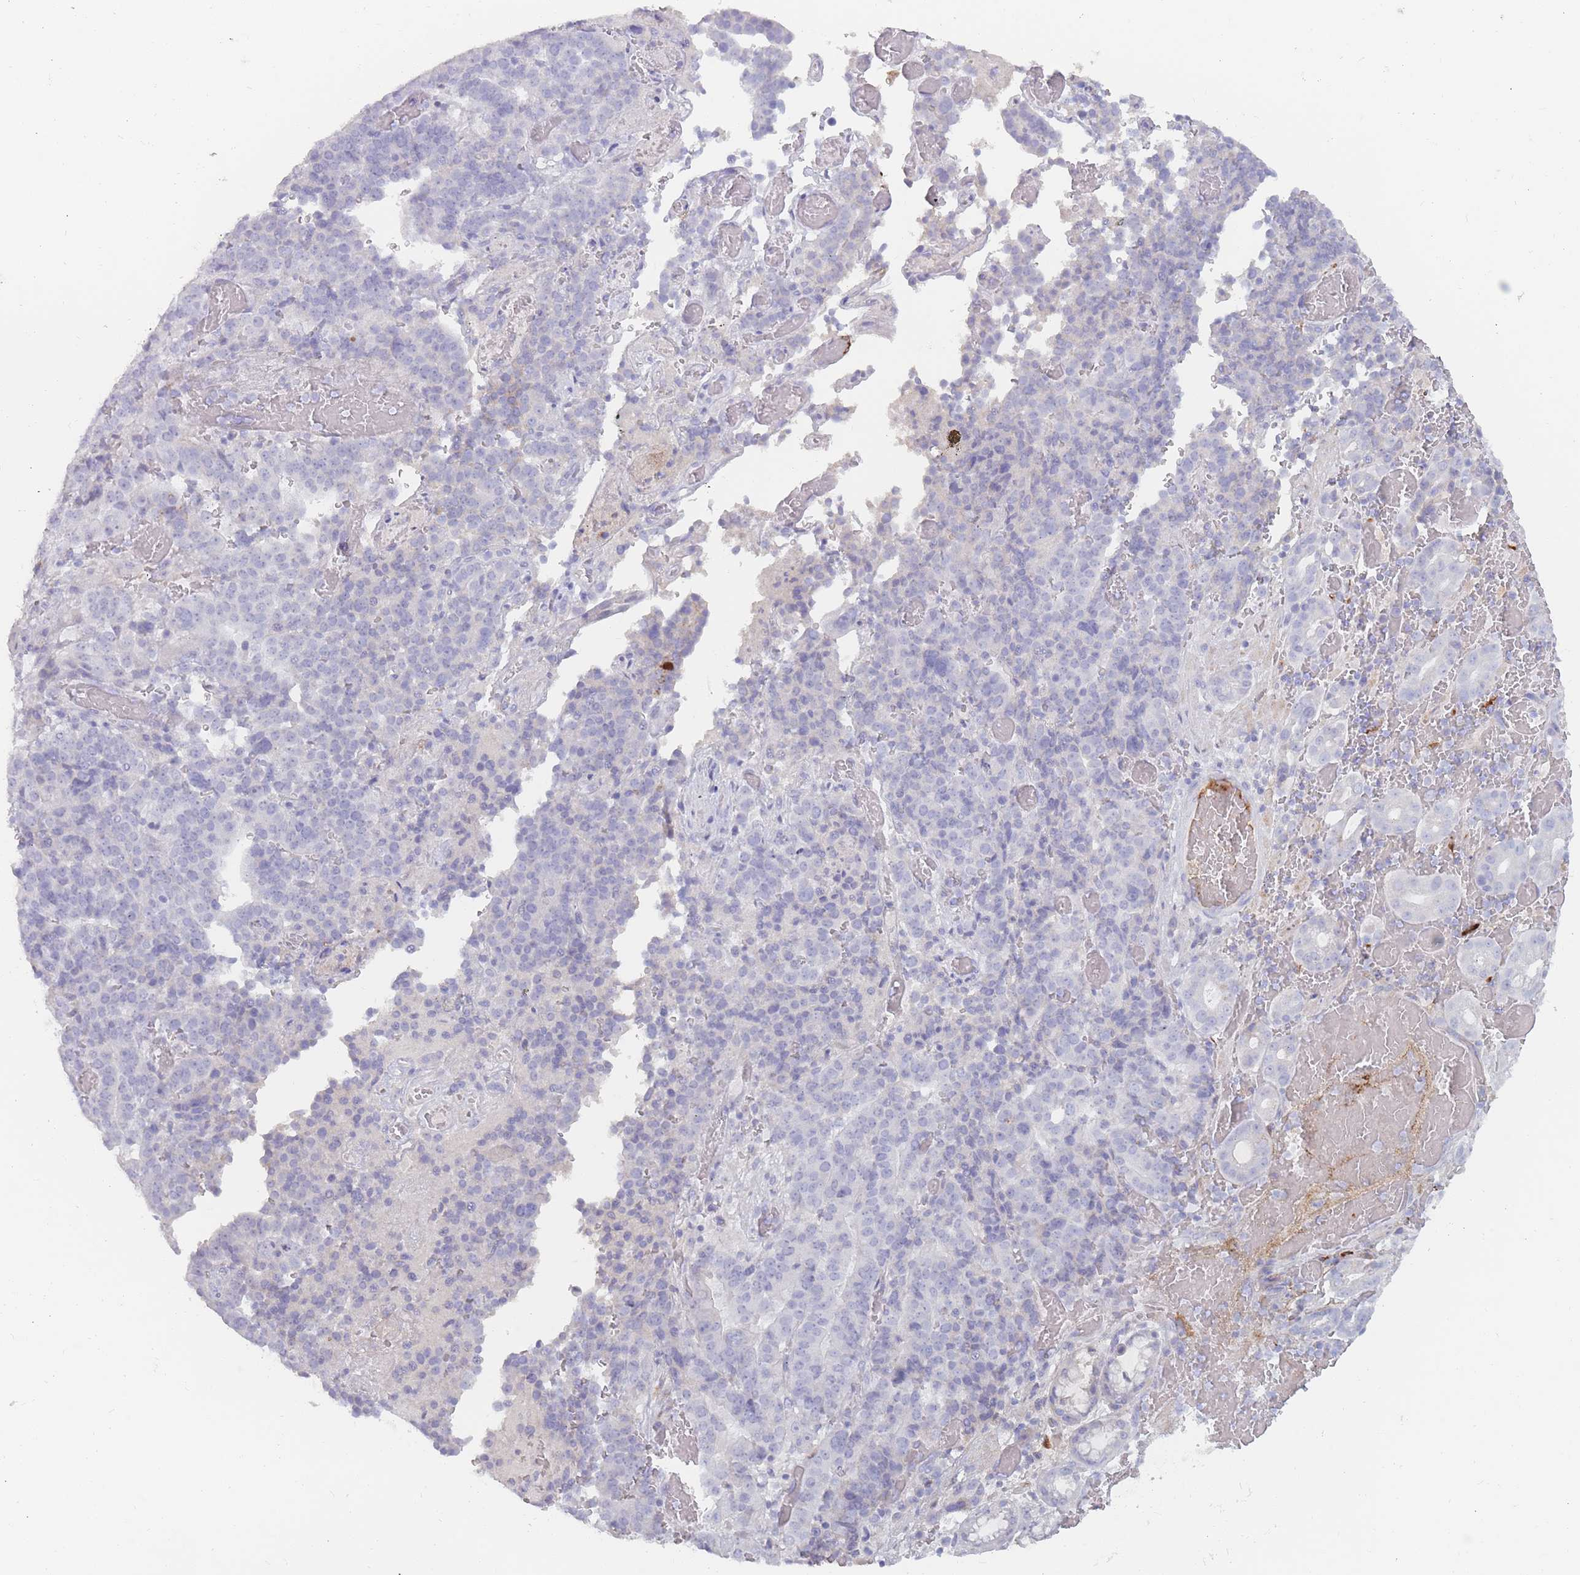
{"staining": {"intensity": "negative", "quantity": "none", "location": "none"}, "tissue": "stomach cancer", "cell_type": "Tumor cells", "image_type": "cancer", "snomed": [{"axis": "morphology", "description": "Adenocarcinoma, NOS"}, {"axis": "topography", "description": "Stomach"}], "caption": "DAB (3,3'-diaminobenzidine) immunohistochemical staining of stomach adenocarcinoma demonstrates no significant staining in tumor cells.", "gene": "PRG4", "patient": {"sex": "male", "age": 48}}